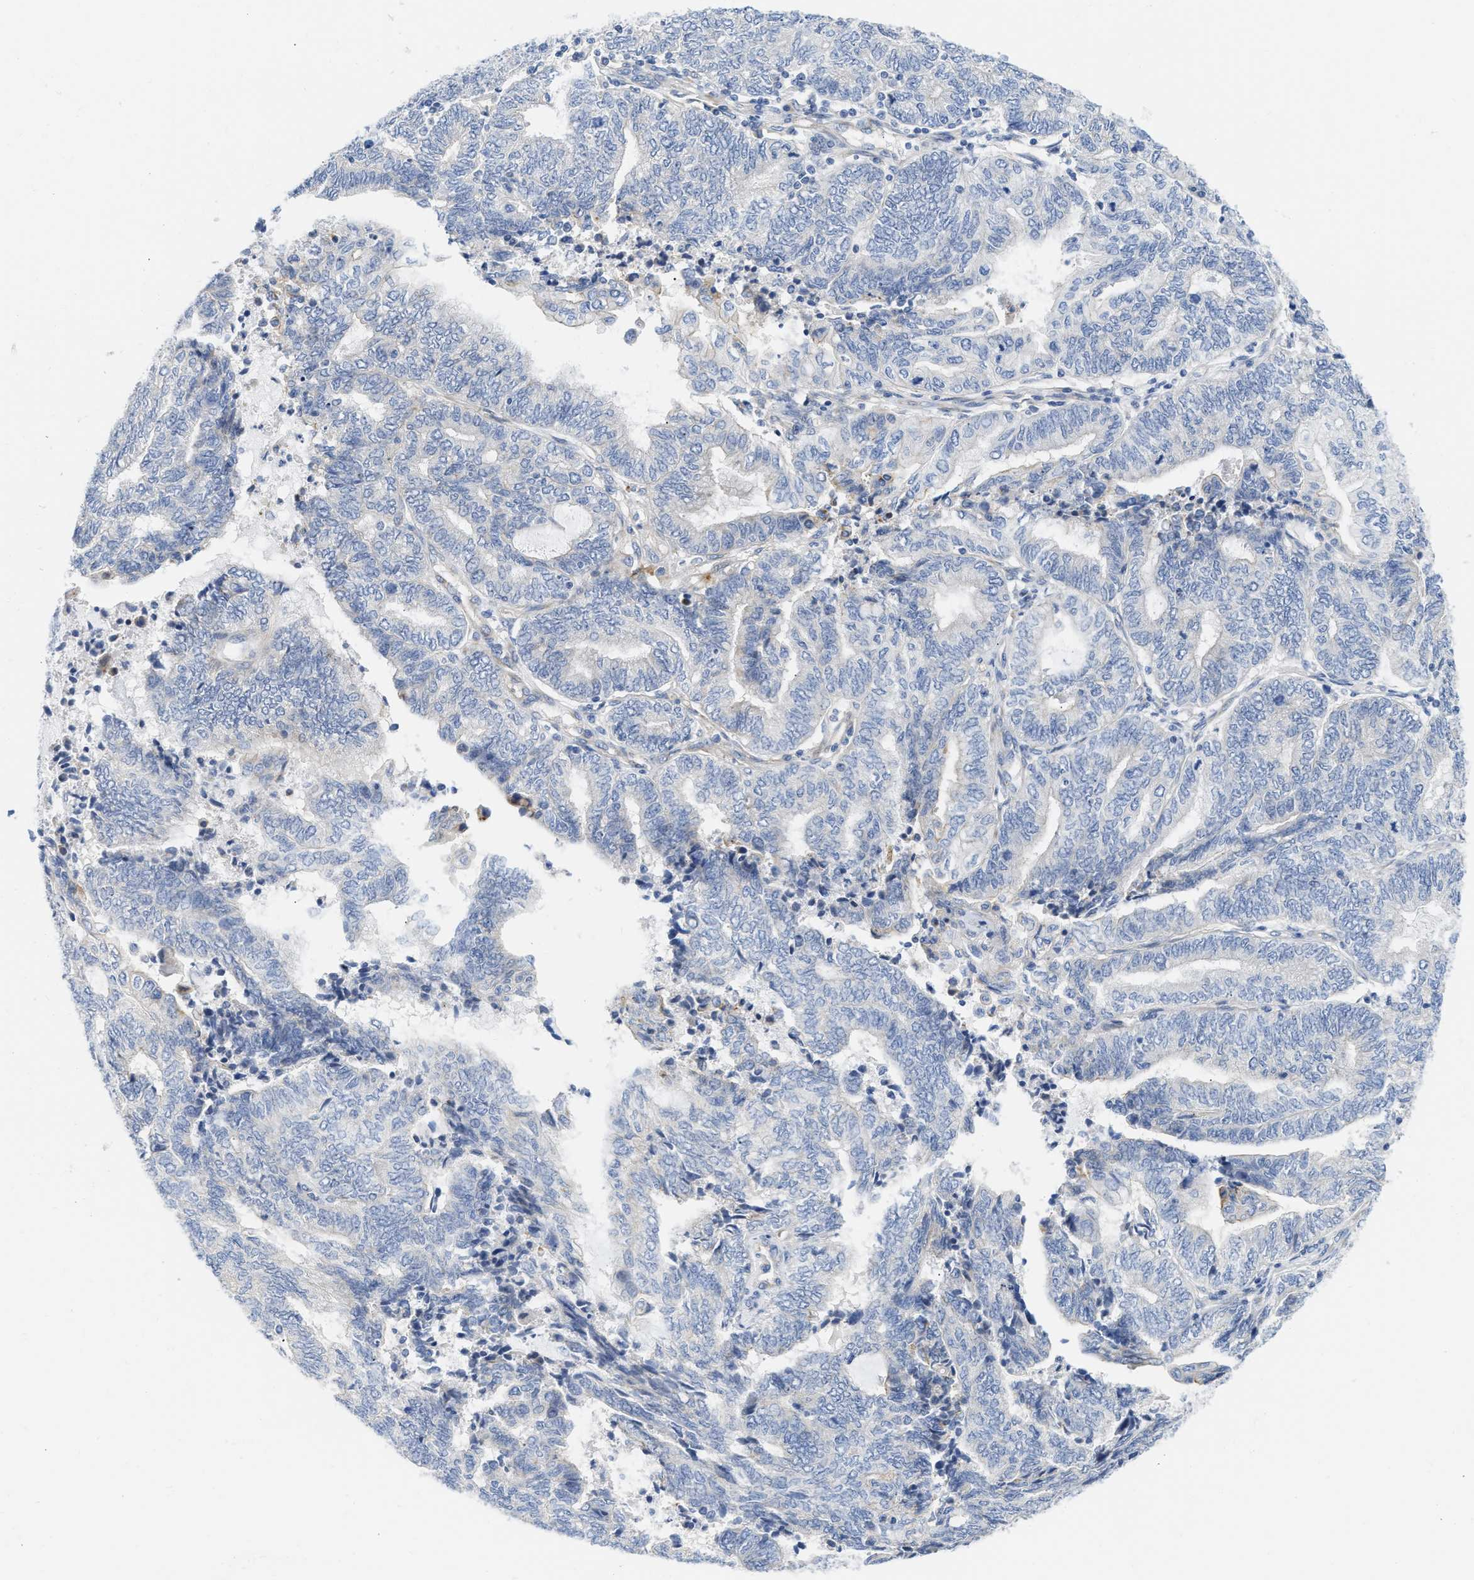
{"staining": {"intensity": "negative", "quantity": "none", "location": "none"}, "tissue": "endometrial cancer", "cell_type": "Tumor cells", "image_type": "cancer", "snomed": [{"axis": "morphology", "description": "Adenocarcinoma, NOS"}, {"axis": "topography", "description": "Uterus"}, {"axis": "topography", "description": "Endometrium"}], "caption": "A micrograph of endometrial cancer stained for a protein demonstrates no brown staining in tumor cells. (DAB immunohistochemistry (IHC), high magnification).", "gene": "FHL1", "patient": {"sex": "female", "age": 70}}